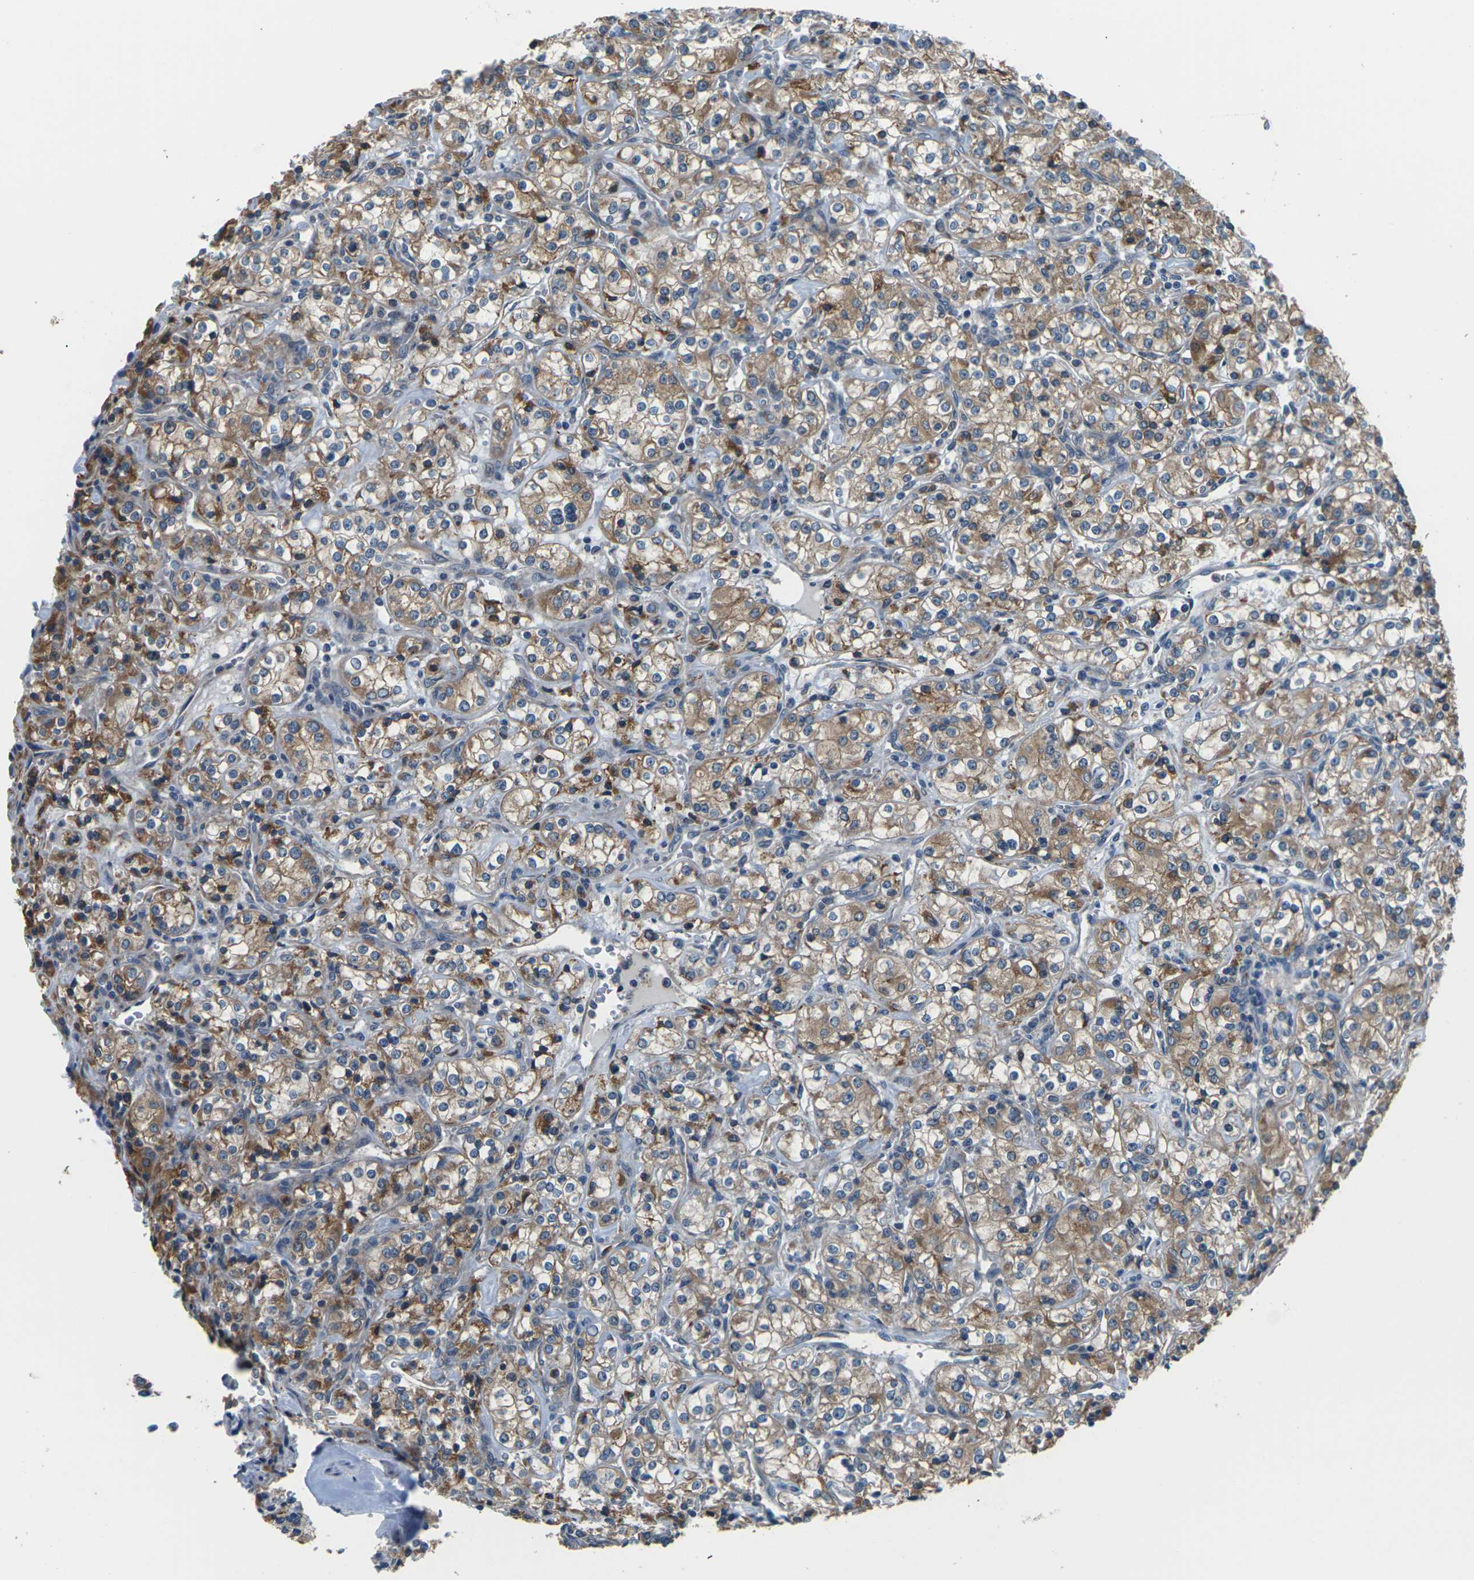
{"staining": {"intensity": "moderate", "quantity": ">75%", "location": "cytoplasmic/membranous"}, "tissue": "renal cancer", "cell_type": "Tumor cells", "image_type": "cancer", "snomed": [{"axis": "morphology", "description": "Adenocarcinoma, NOS"}, {"axis": "topography", "description": "Kidney"}], "caption": "Tumor cells exhibit medium levels of moderate cytoplasmic/membranous expression in about >75% of cells in human adenocarcinoma (renal).", "gene": "GABRP", "patient": {"sex": "male", "age": 77}}